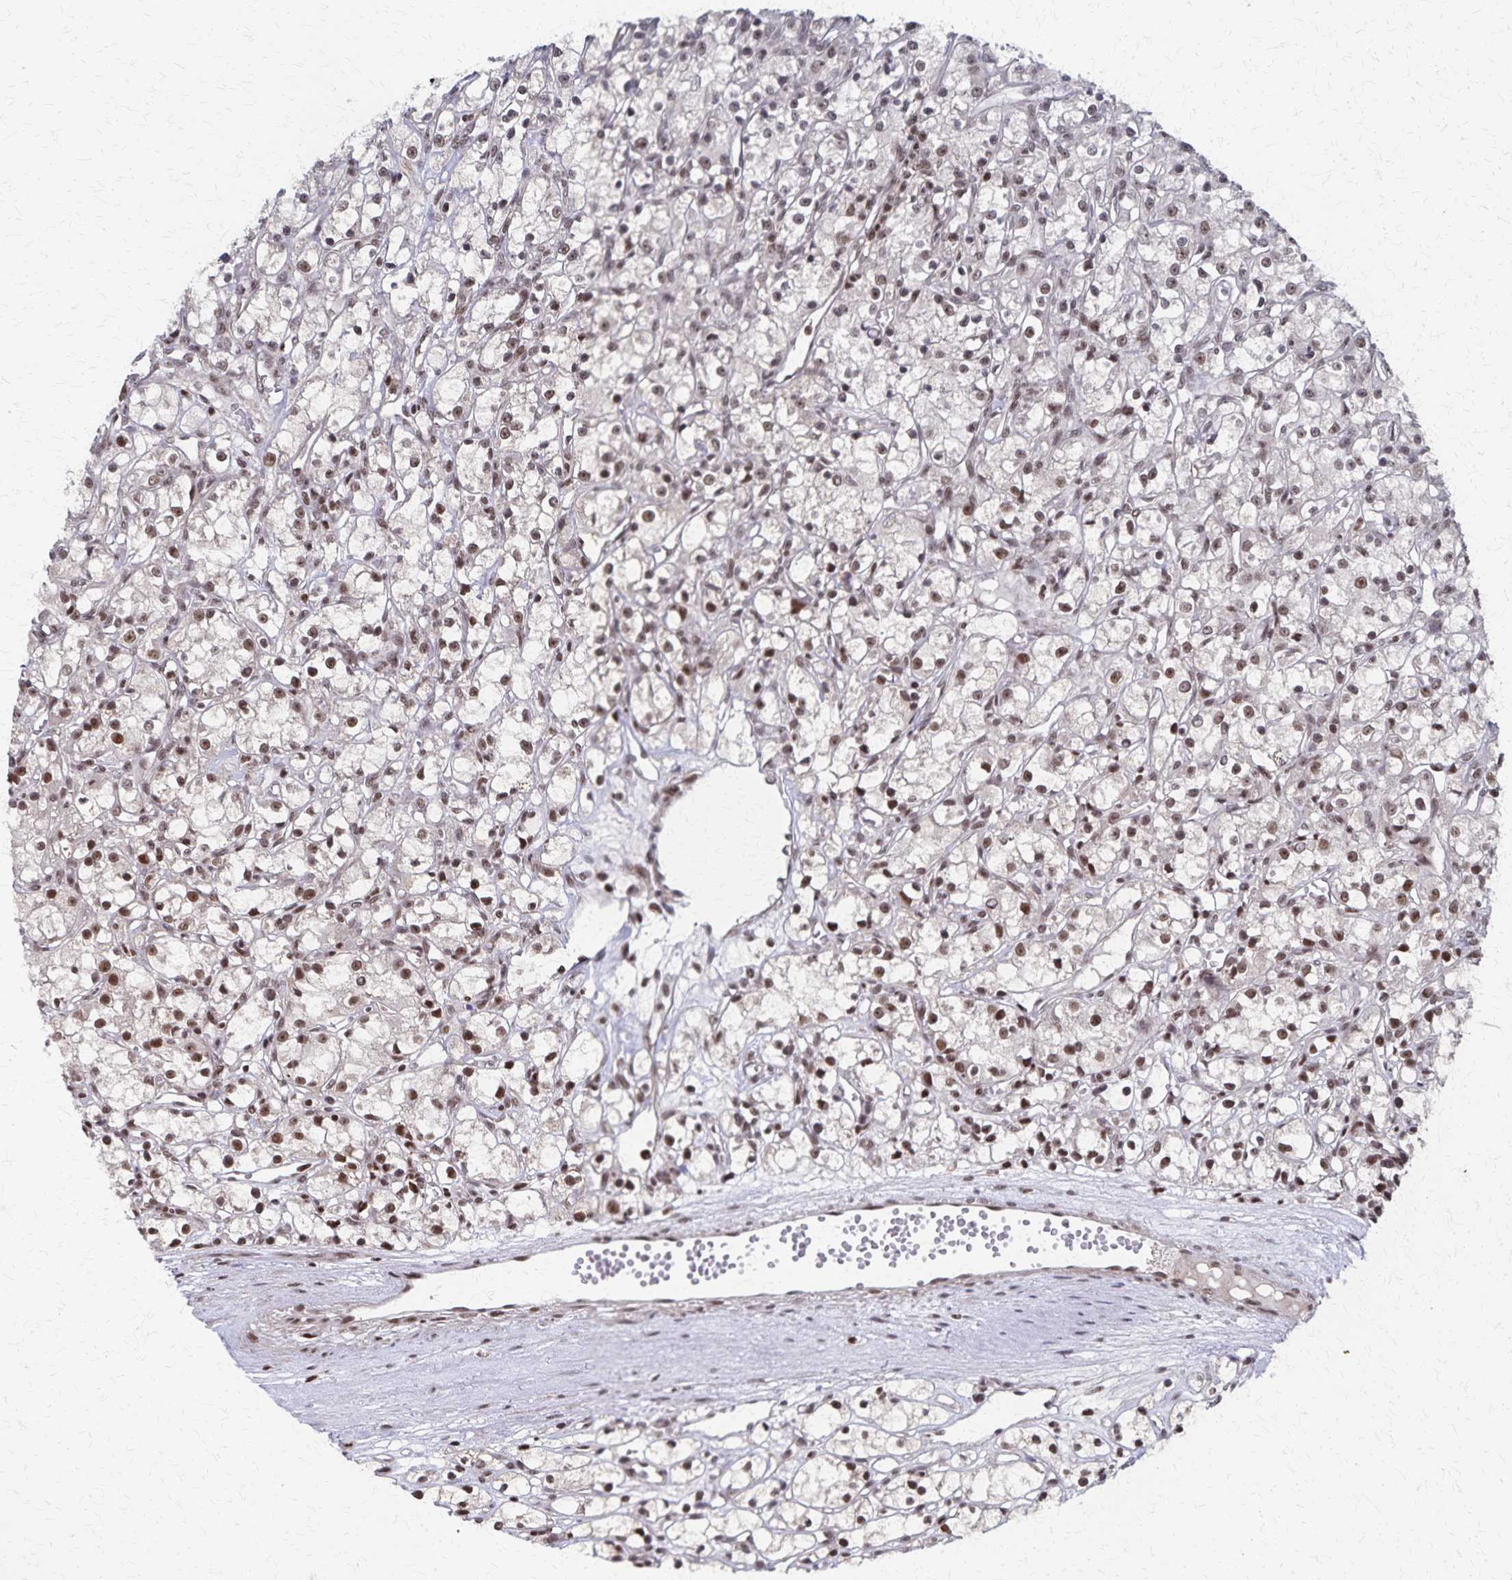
{"staining": {"intensity": "moderate", "quantity": ">75%", "location": "nuclear"}, "tissue": "renal cancer", "cell_type": "Tumor cells", "image_type": "cancer", "snomed": [{"axis": "morphology", "description": "Adenocarcinoma, NOS"}, {"axis": "topography", "description": "Kidney"}], "caption": "A brown stain labels moderate nuclear positivity of a protein in renal adenocarcinoma tumor cells.", "gene": "GTF2B", "patient": {"sex": "female", "age": 59}}